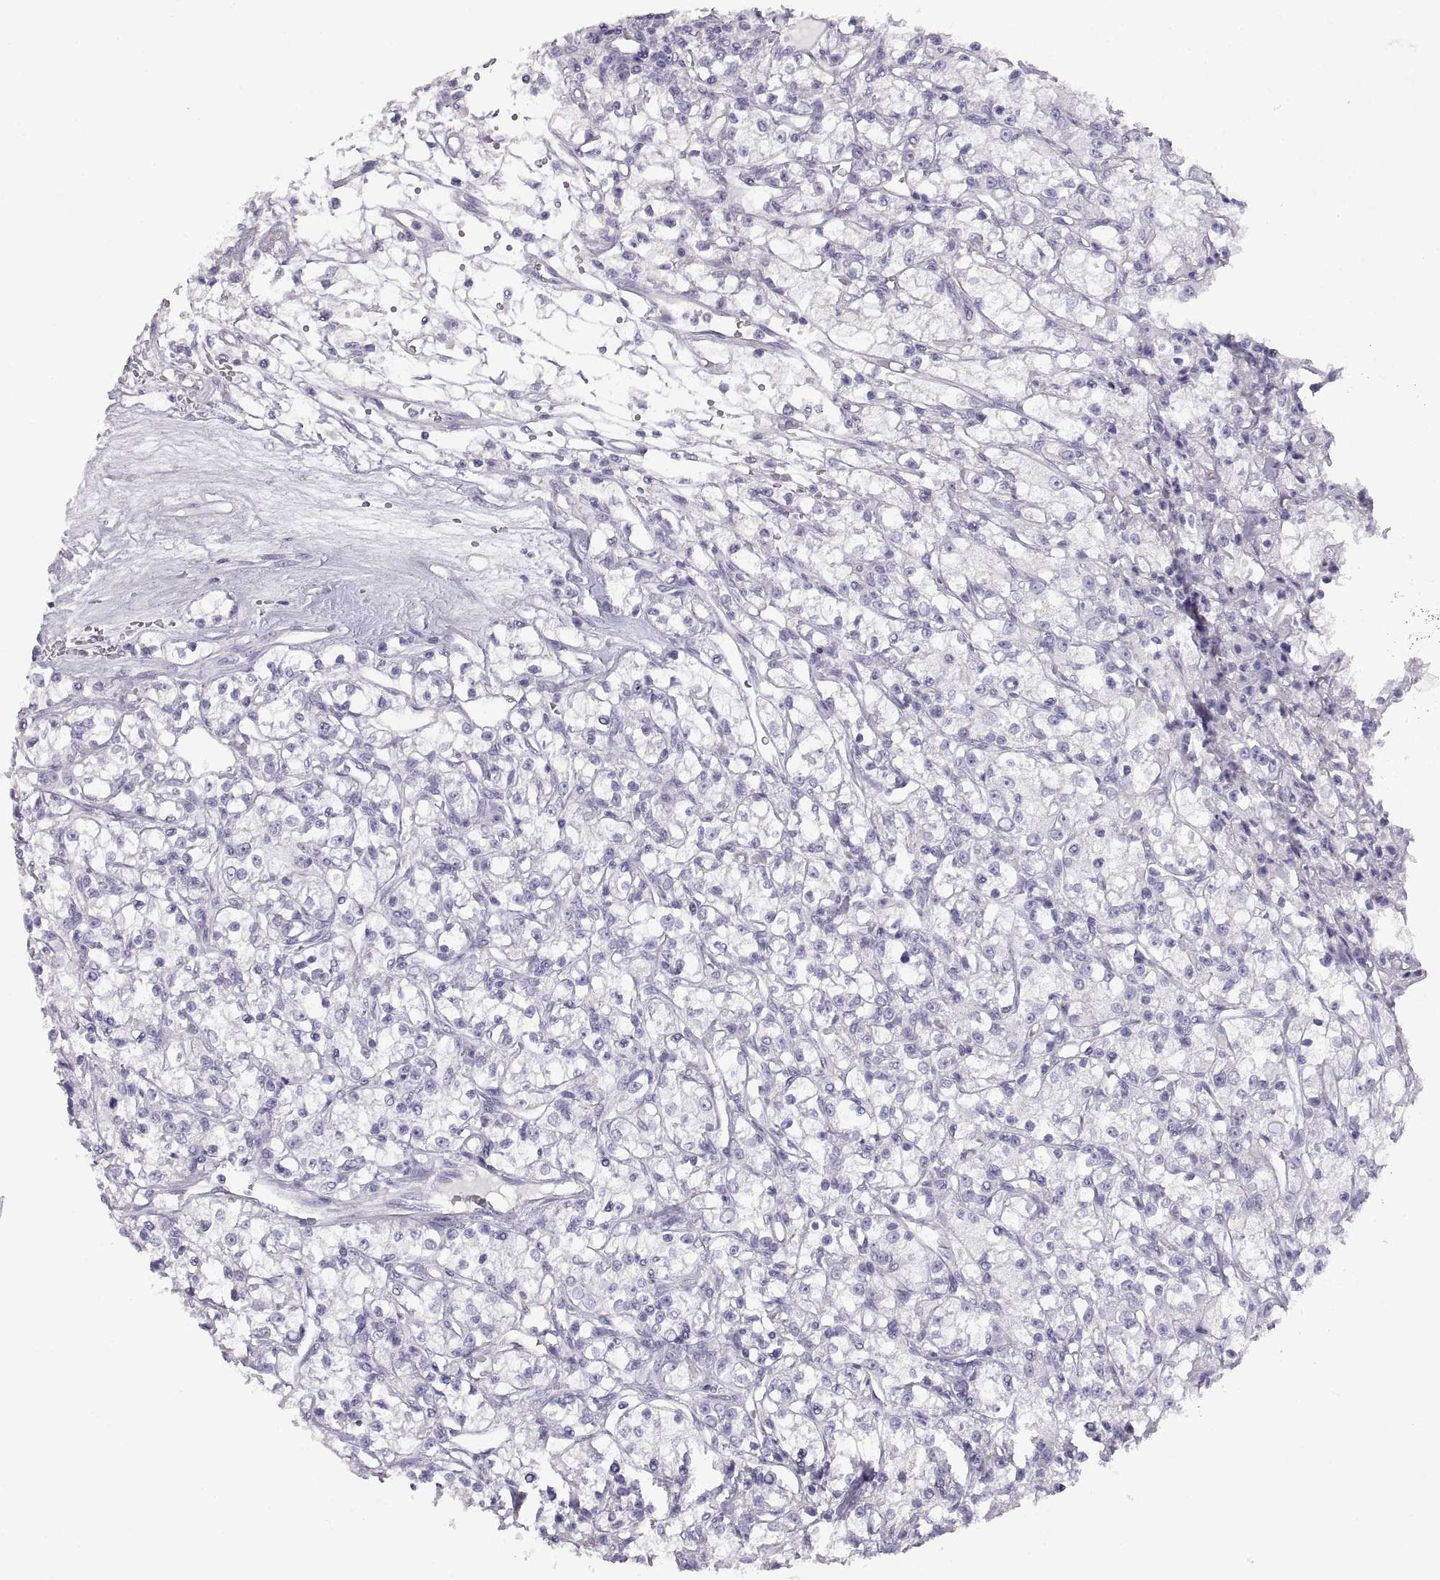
{"staining": {"intensity": "negative", "quantity": "none", "location": "none"}, "tissue": "renal cancer", "cell_type": "Tumor cells", "image_type": "cancer", "snomed": [{"axis": "morphology", "description": "Adenocarcinoma, NOS"}, {"axis": "topography", "description": "Kidney"}], "caption": "Human renal adenocarcinoma stained for a protein using immunohistochemistry reveals no positivity in tumor cells.", "gene": "CRYBB3", "patient": {"sex": "female", "age": 59}}